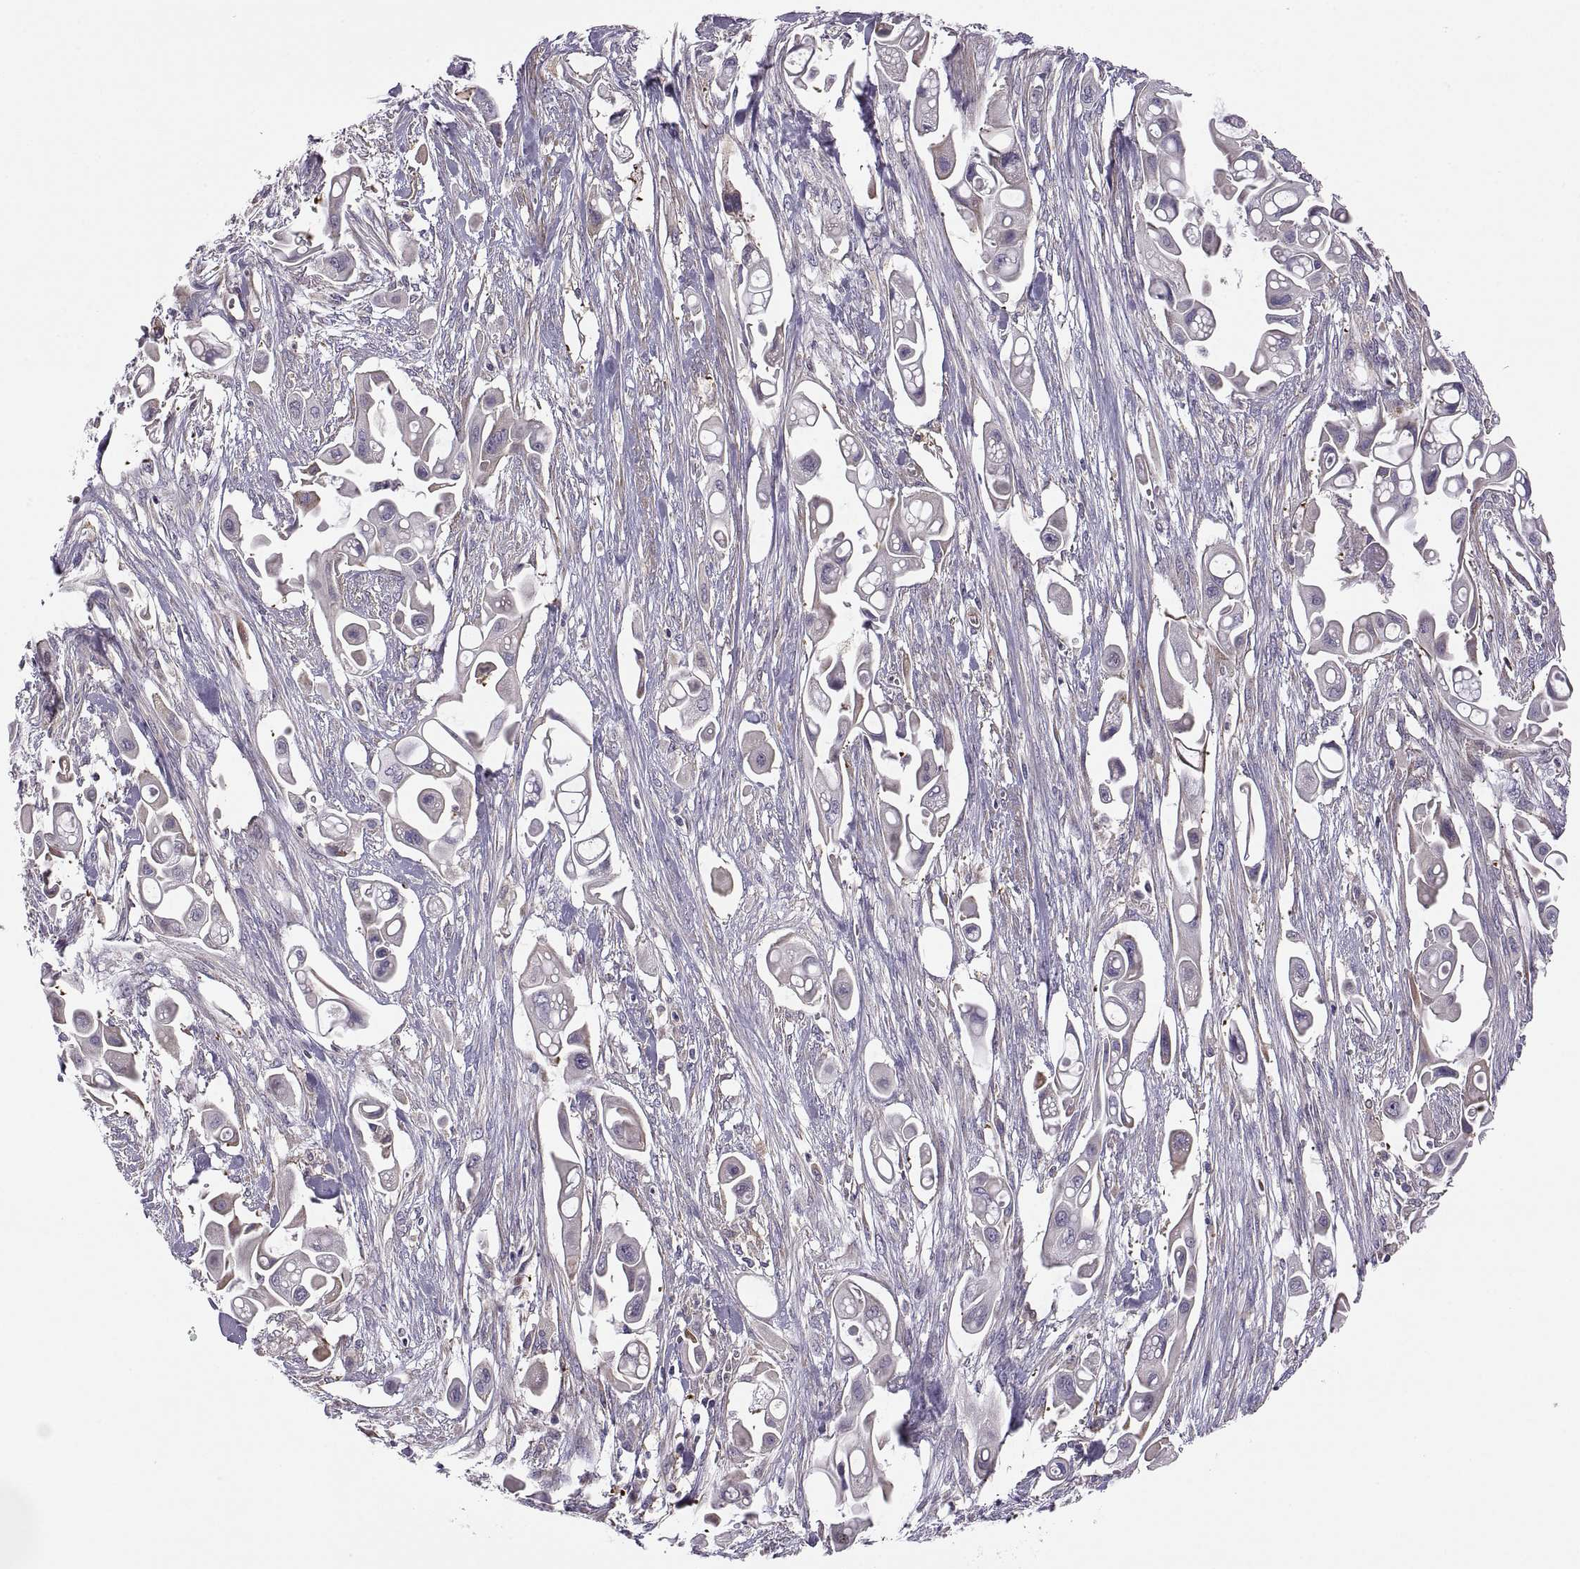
{"staining": {"intensity": "negative", "quantity": "none", "location": "none"}, "tissue": "pancreatic cancer", "cell_type": "Tumor cells", "image_type": "cancer", "snomed": [{"axis": "morphology", "description": "Adenocarcinoma, NOS"}, {"axis": "topography", "description": "Pancreas"}], "caption": "IHC of pancreatic cancer (adenocarcinoma) demonstrates no expression in tumor cells. (DAB (3,3'-diaminobenzidine) immunohistochemistry (IHC), high magnification).", "gene": "SPATA32", "patient": {"sex": "male", "age": 50}}